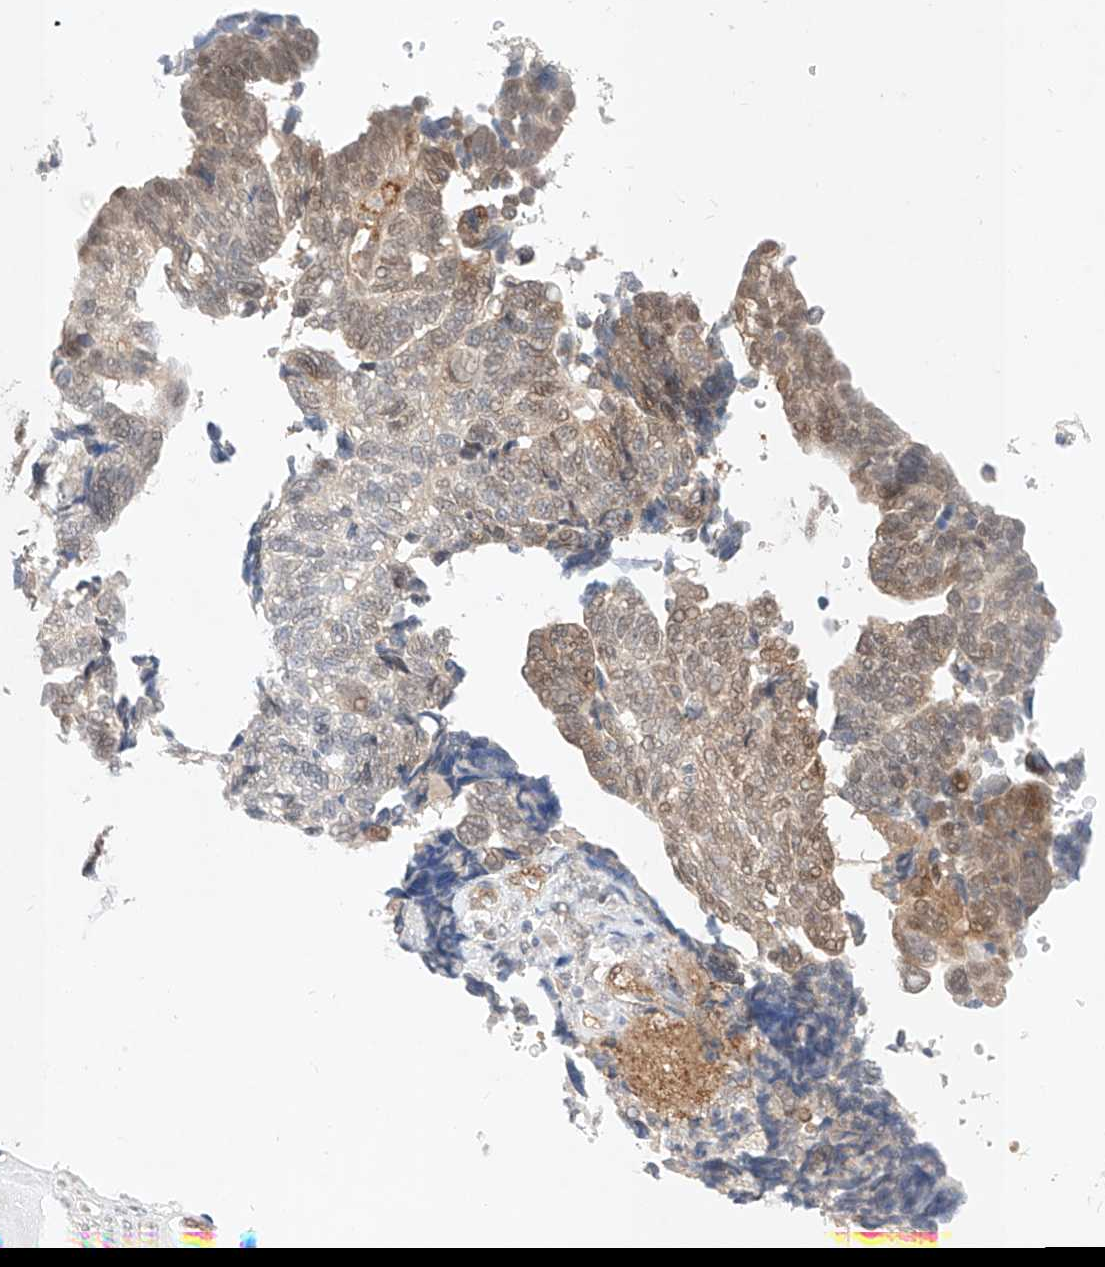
{"staining": {"intensity": "moderate", "quantity": "25%-75%", "location": "cytoplasmic/membranous,nuclear"}, "tissue": "ovarian cancer", "cell_type": "Tumor cells", "image_type": "cancer", "snomed": [{"axis": "morphology", "description": "Cystadenocarcinoma, serous, NOS"}, {"axis": "topography", "description": "Ovary"}], "caption": "Immunohistochemical staining of ovarian serous cystadenocarcinoma exhibits medium levels of moderate cytoplasmic/membranous and nuclear expression in about 25%-75% of tumor cells.", "gene": "ZNF124", "patient": {"sex": "female", "age": 79}}